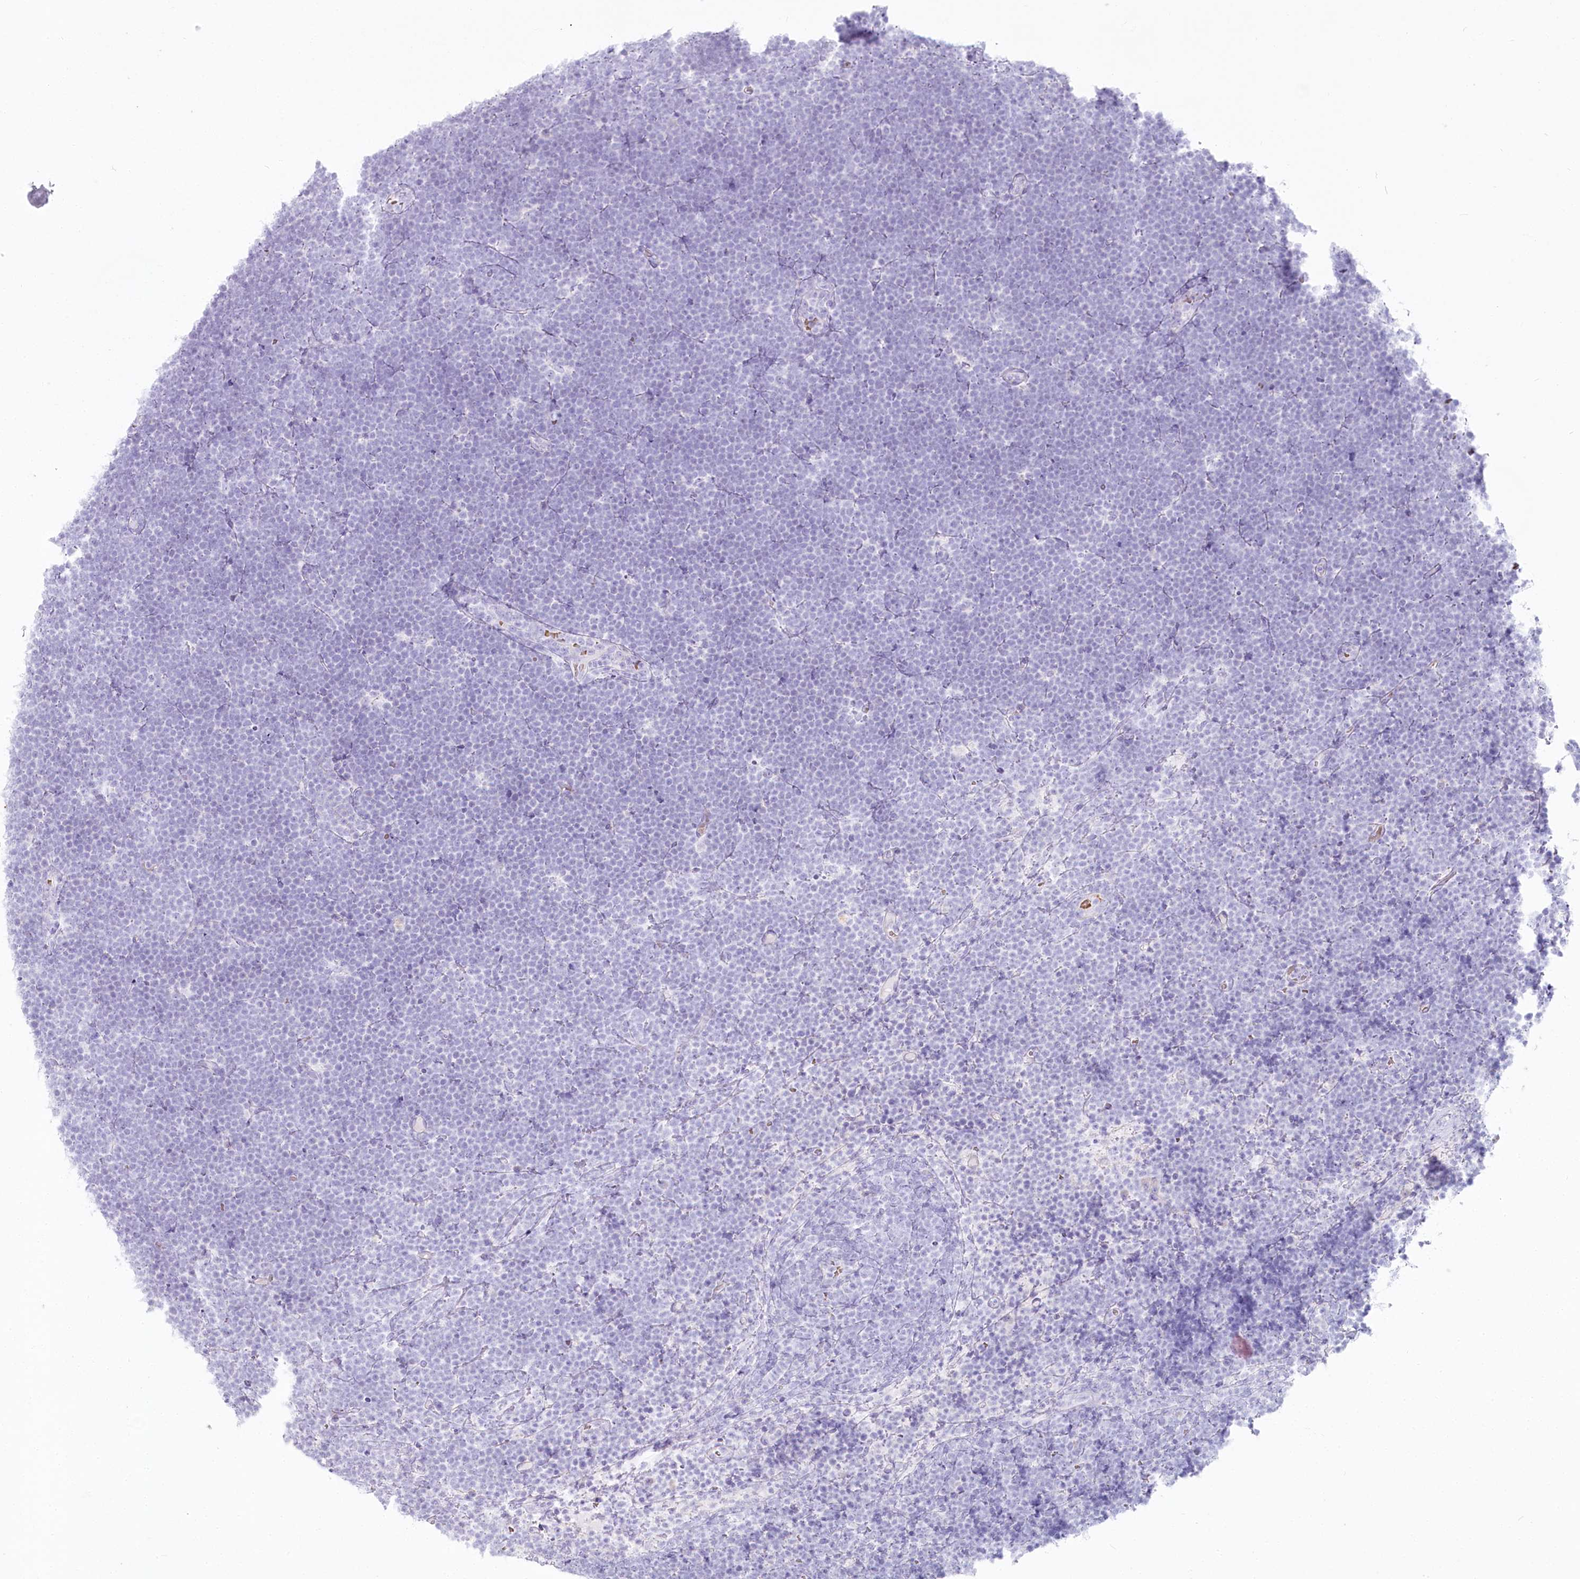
{"staining": {"intensity": "negative", "quantity": "none", "location": "none"}, "tissue": "lymphoma", "cell_type": "Tumor cells", "image_type": "cancer", "snomed": [{"axis": "morphology", "description": "Malignant lymphoma, non-Hodgkin's type, High grade"}, {"axis": "topography", "description": "Lymph node"}], "caption": "Tumor cells show no significant positivity in lymphoma.", "gene": "IFIT5", "patient": {"sex": "male", "age": 13}}